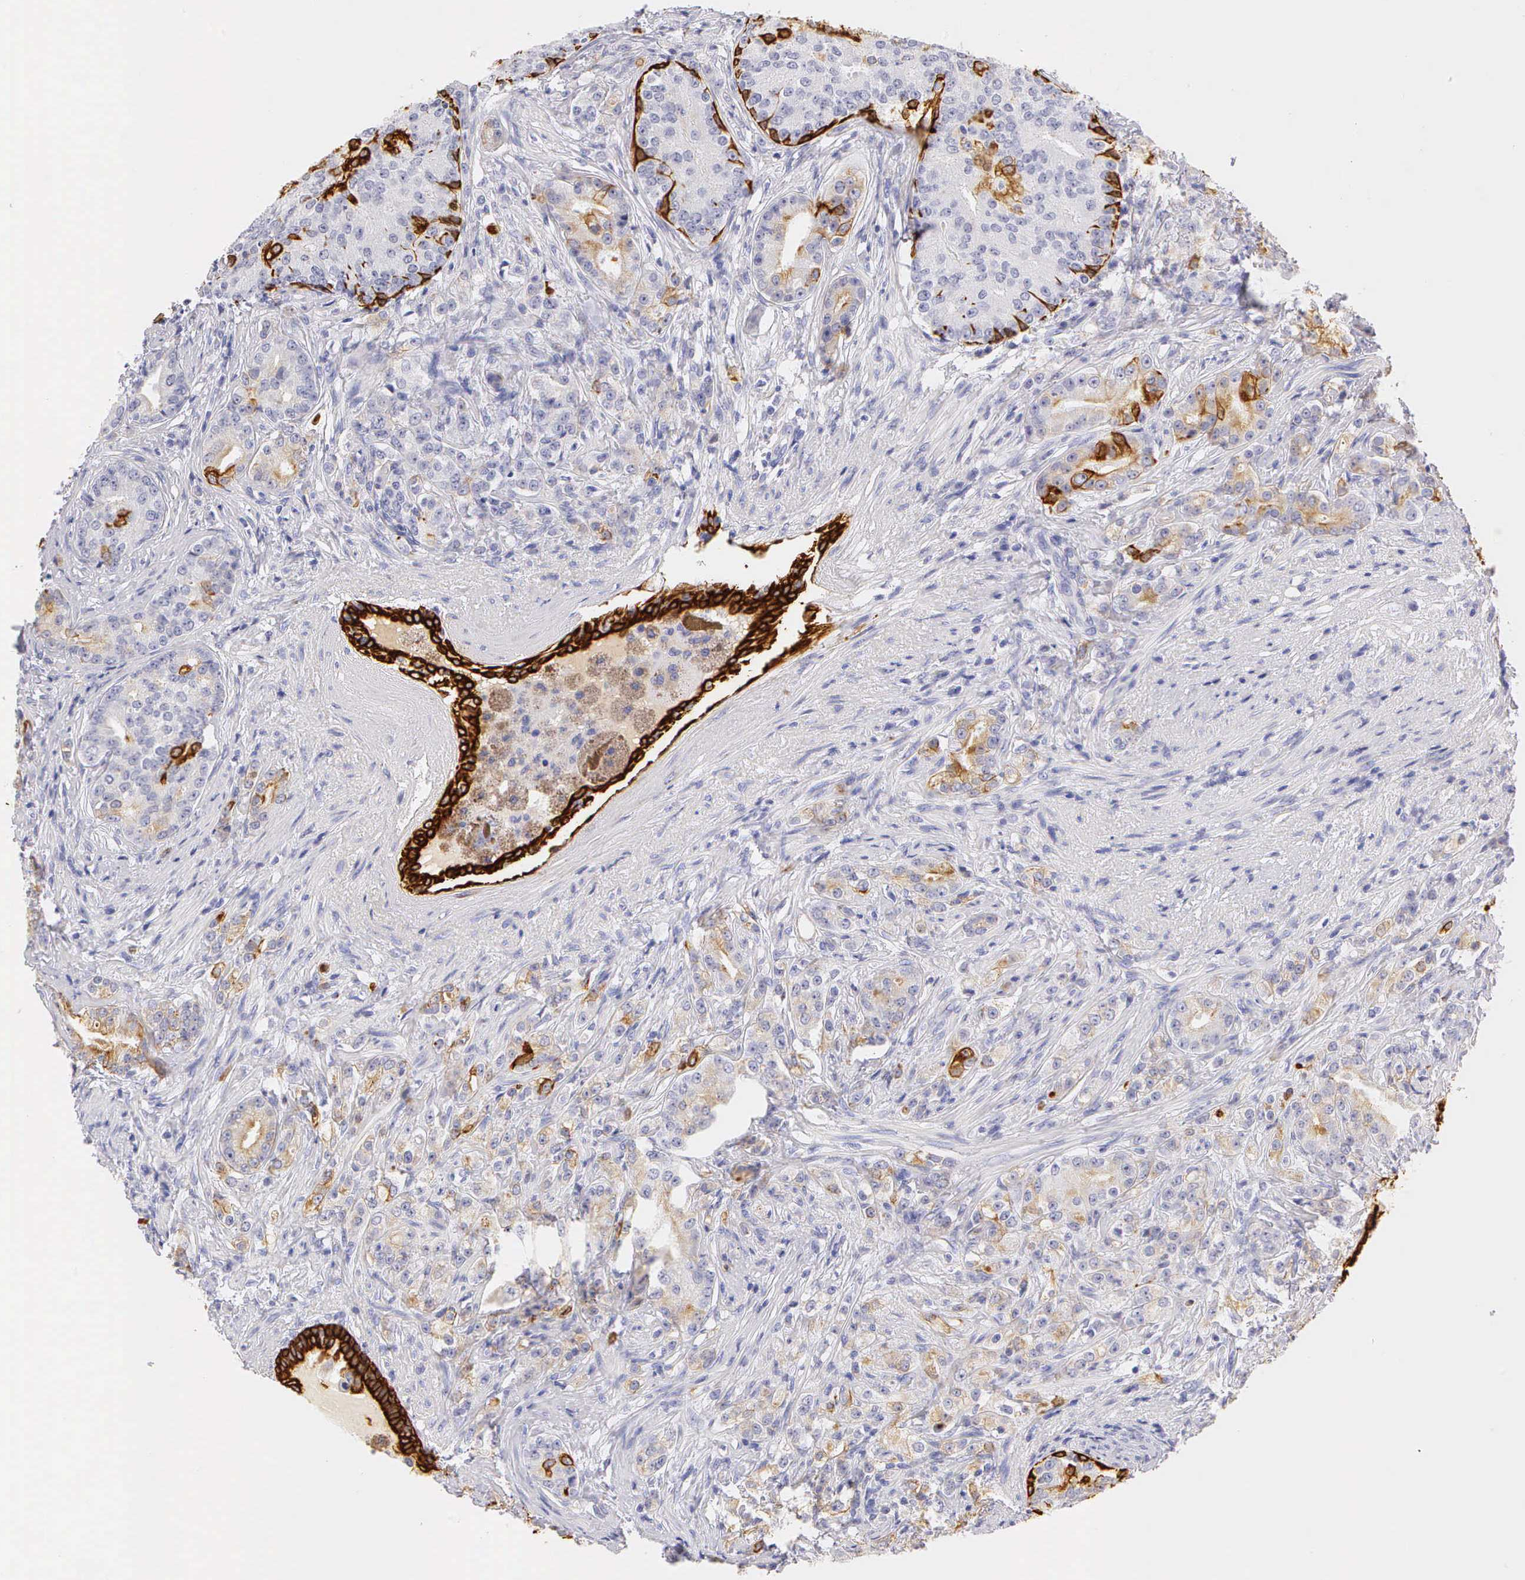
{"staining": {"intensity": "strong", "quantity": "<25%", "location": "cytoplasmic/membranous"}, "tissue": "prostate cancer", "cell_type": "Tumor cells", "image_type": "cancer", "snomed": [{"axis": "morphology", "description": "Adenocarcinoma, Medium grade"}, {"axis": "topography", "description": "Prostate"}], "caption": "Immunohistochemical staining of prostate cancer demonstrates medium levels of strong cytoplasmic/membranous protein staining in approximately <25% of tumor cells.", "gene": "KRT17", "patient": {"sex": "male", "age": 59}}